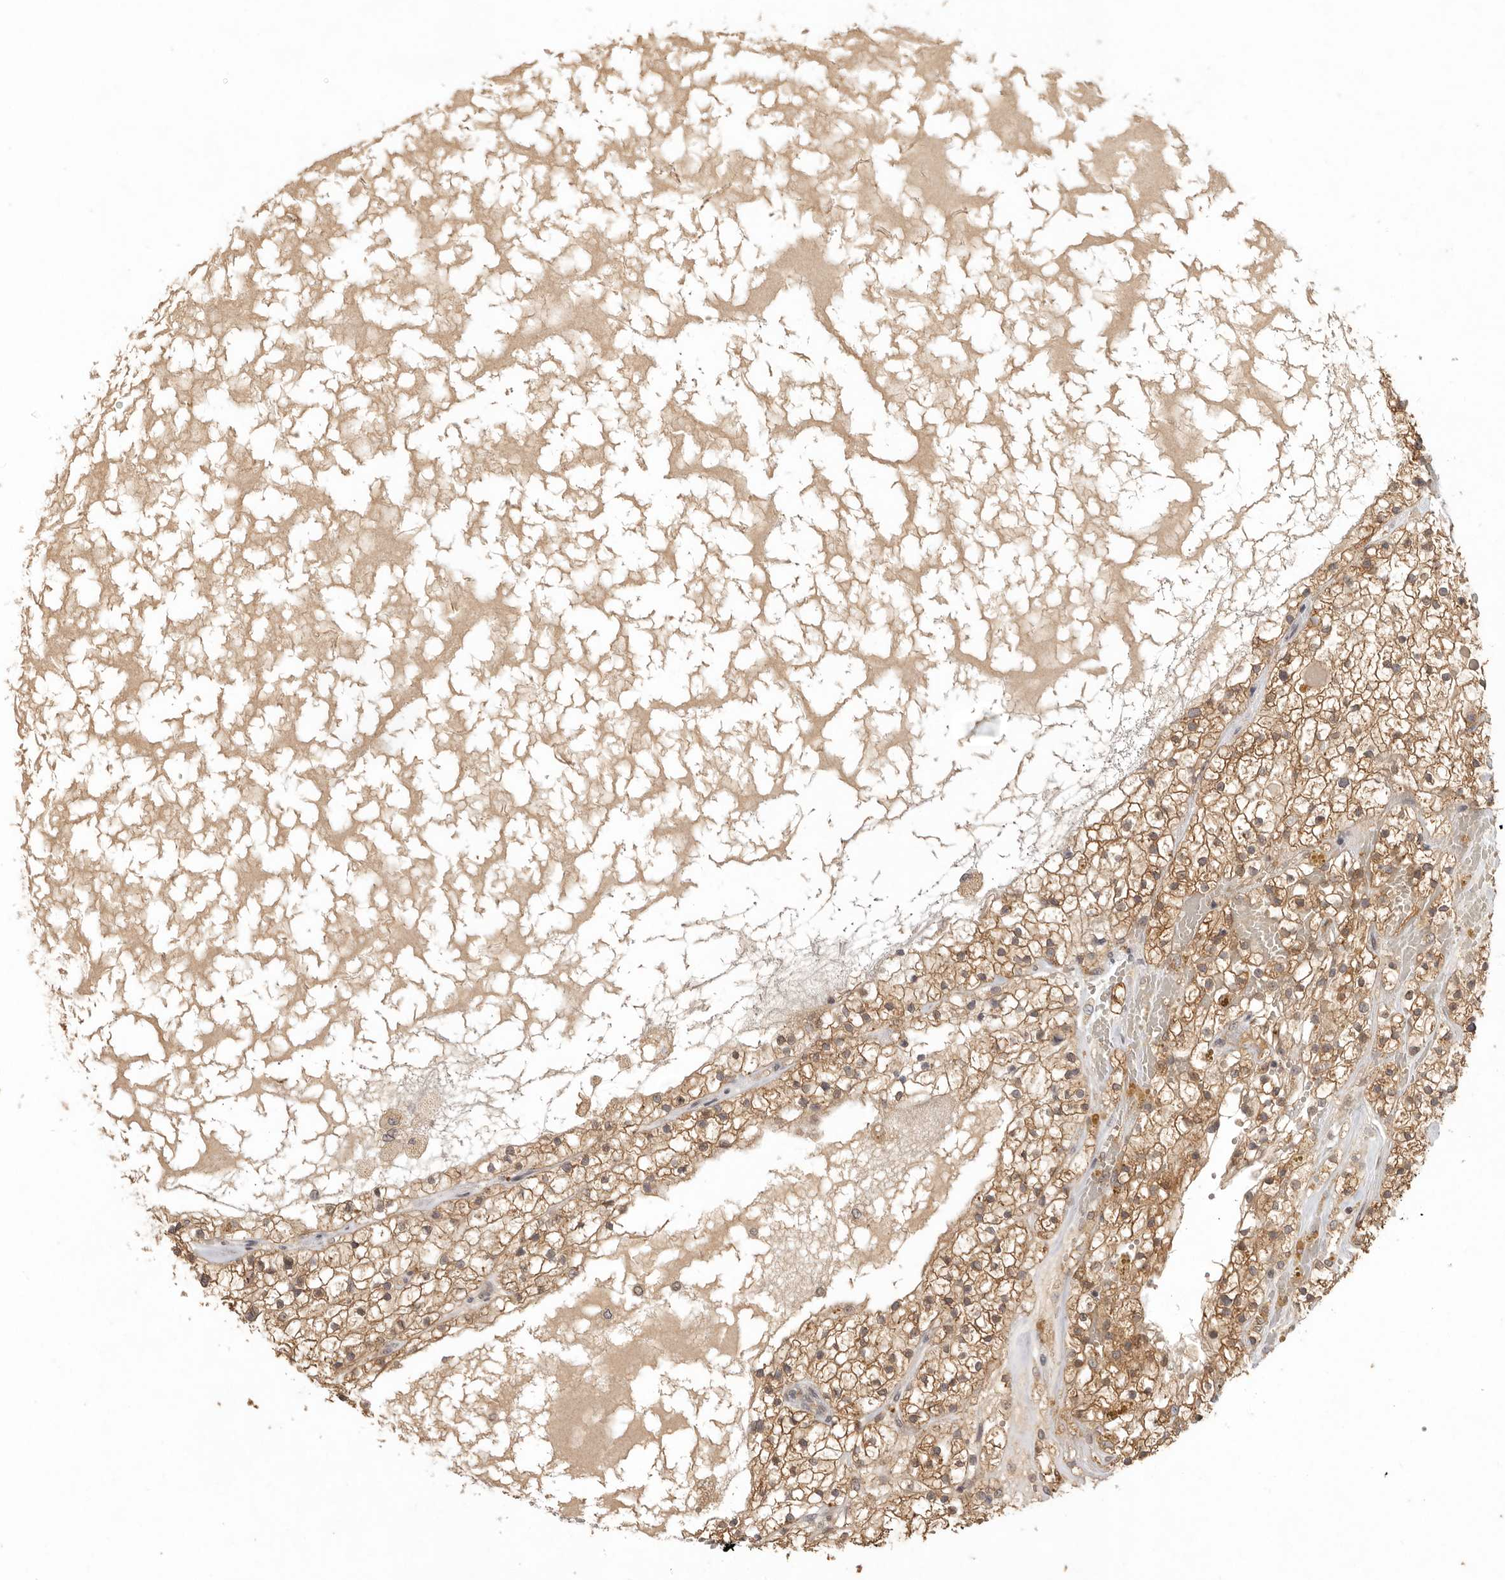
{"staining": {"intensity": "moderate", "quantity": ">75%", "location": "cytoplasmic/membranous"}, "tissue": "renal cancer", "cell_type": "Tumor cells", "image_type": "cancer", "snomed": [{"axis": "morphology", "description": "Normal tissue, NOS"}, {"axis": "morphology", "description": "Adenocarcinoma, NOS"}, {"axis": "topography", "description": "Kidney"}], "caption": "Immunohistochemistry (IHC) of renal cancer exhibits medium levels of moderate cytoplasmic/membranous staining in about >75% of tumor cells.", "gene": "LRRC75A", "patient": {"sex": "male", "age": 68}}